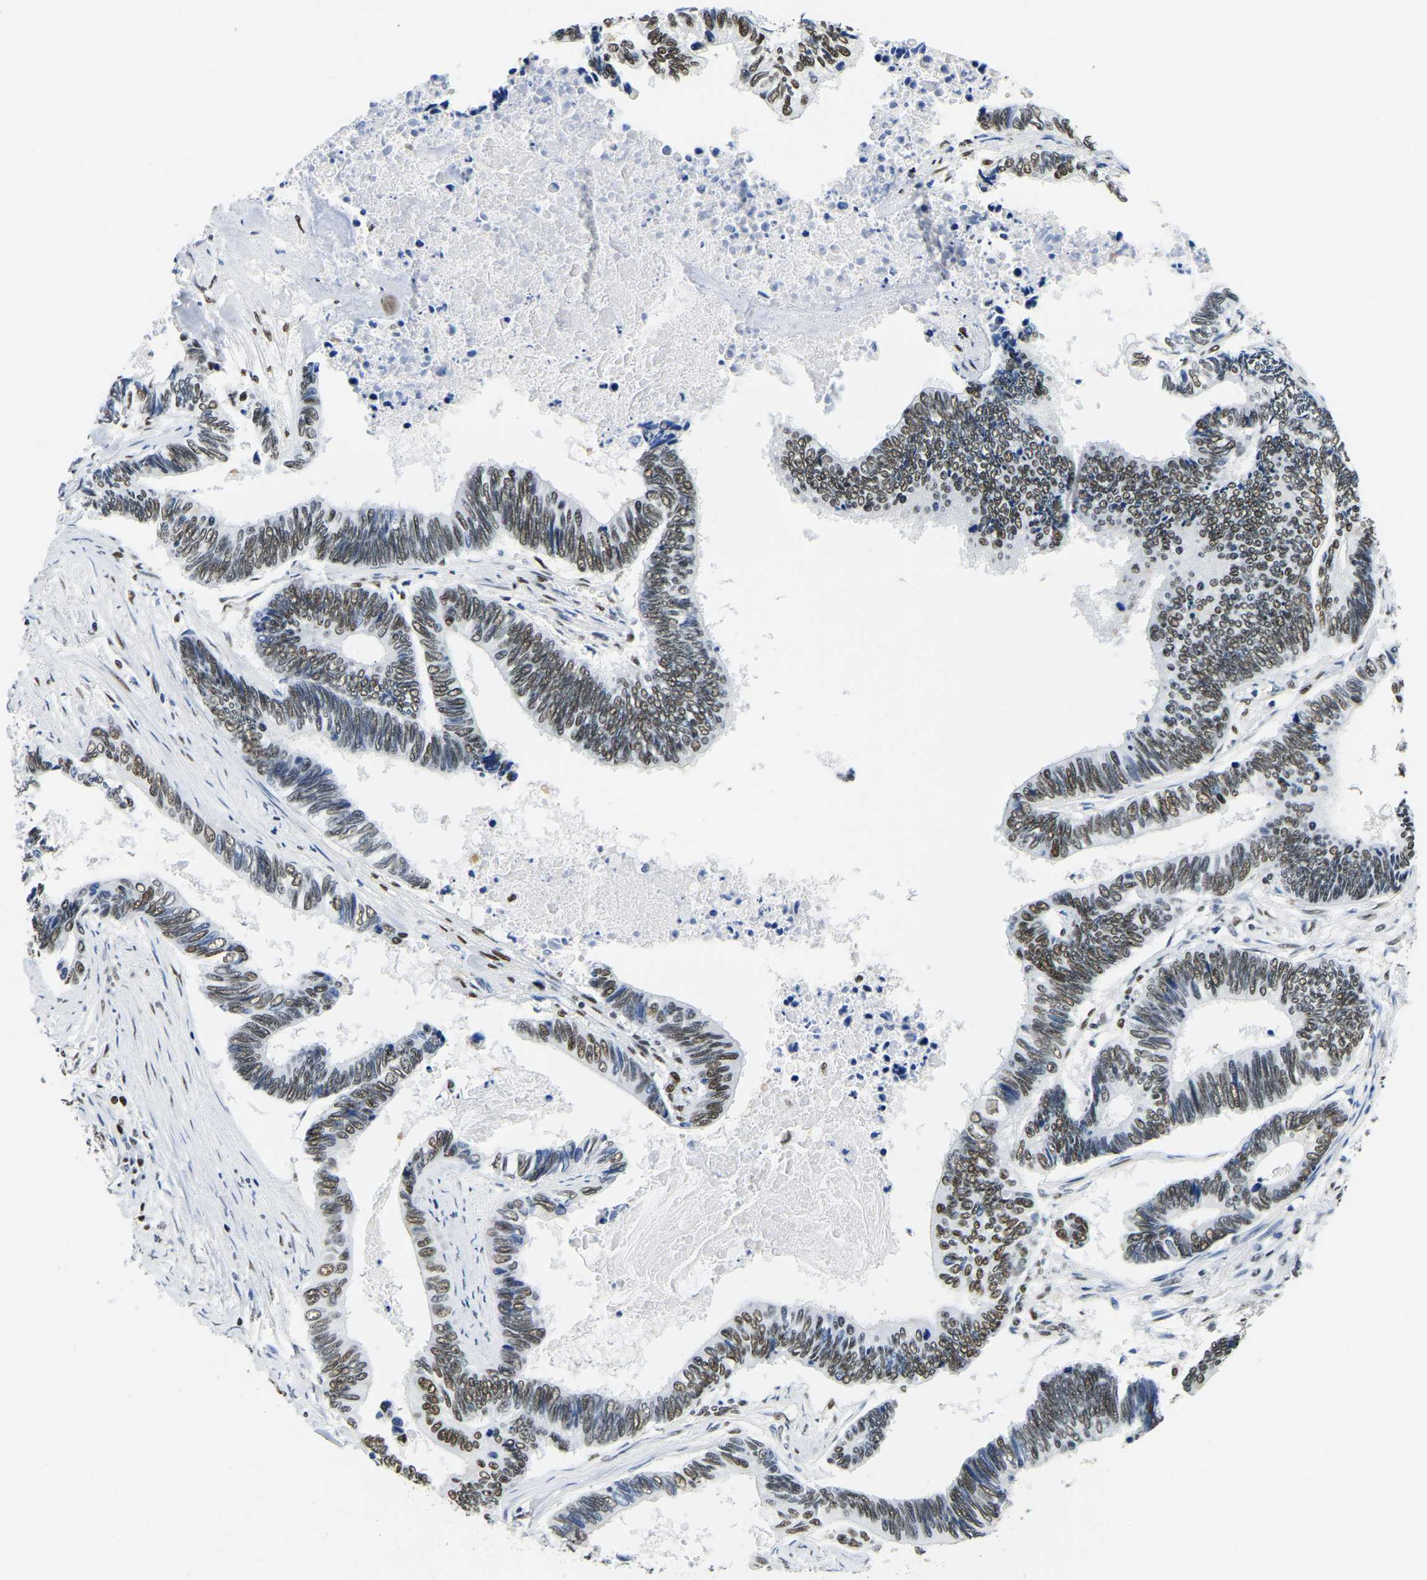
{"staining": {"intensity": "moderate", "quantity": ">75%", "location": "nuclear"}, "tissue": "pancreatic cancer", "cell_type": "Tumor cells", "image_type": "cancer", "snomed": [{"axis": "morphology", "description": "Adenocarcinoma, NOS"}, {"axis": "topography", "description": "Pancreas"}], "caption": "This is an image of immunohistochemistry staining of pancreatic cancer (adenocarcinoma), which shows moderate positivity in the nuclear of tumor cells.", "gene": "UBA1", "patient": {"sex": "female", "age": 70}}